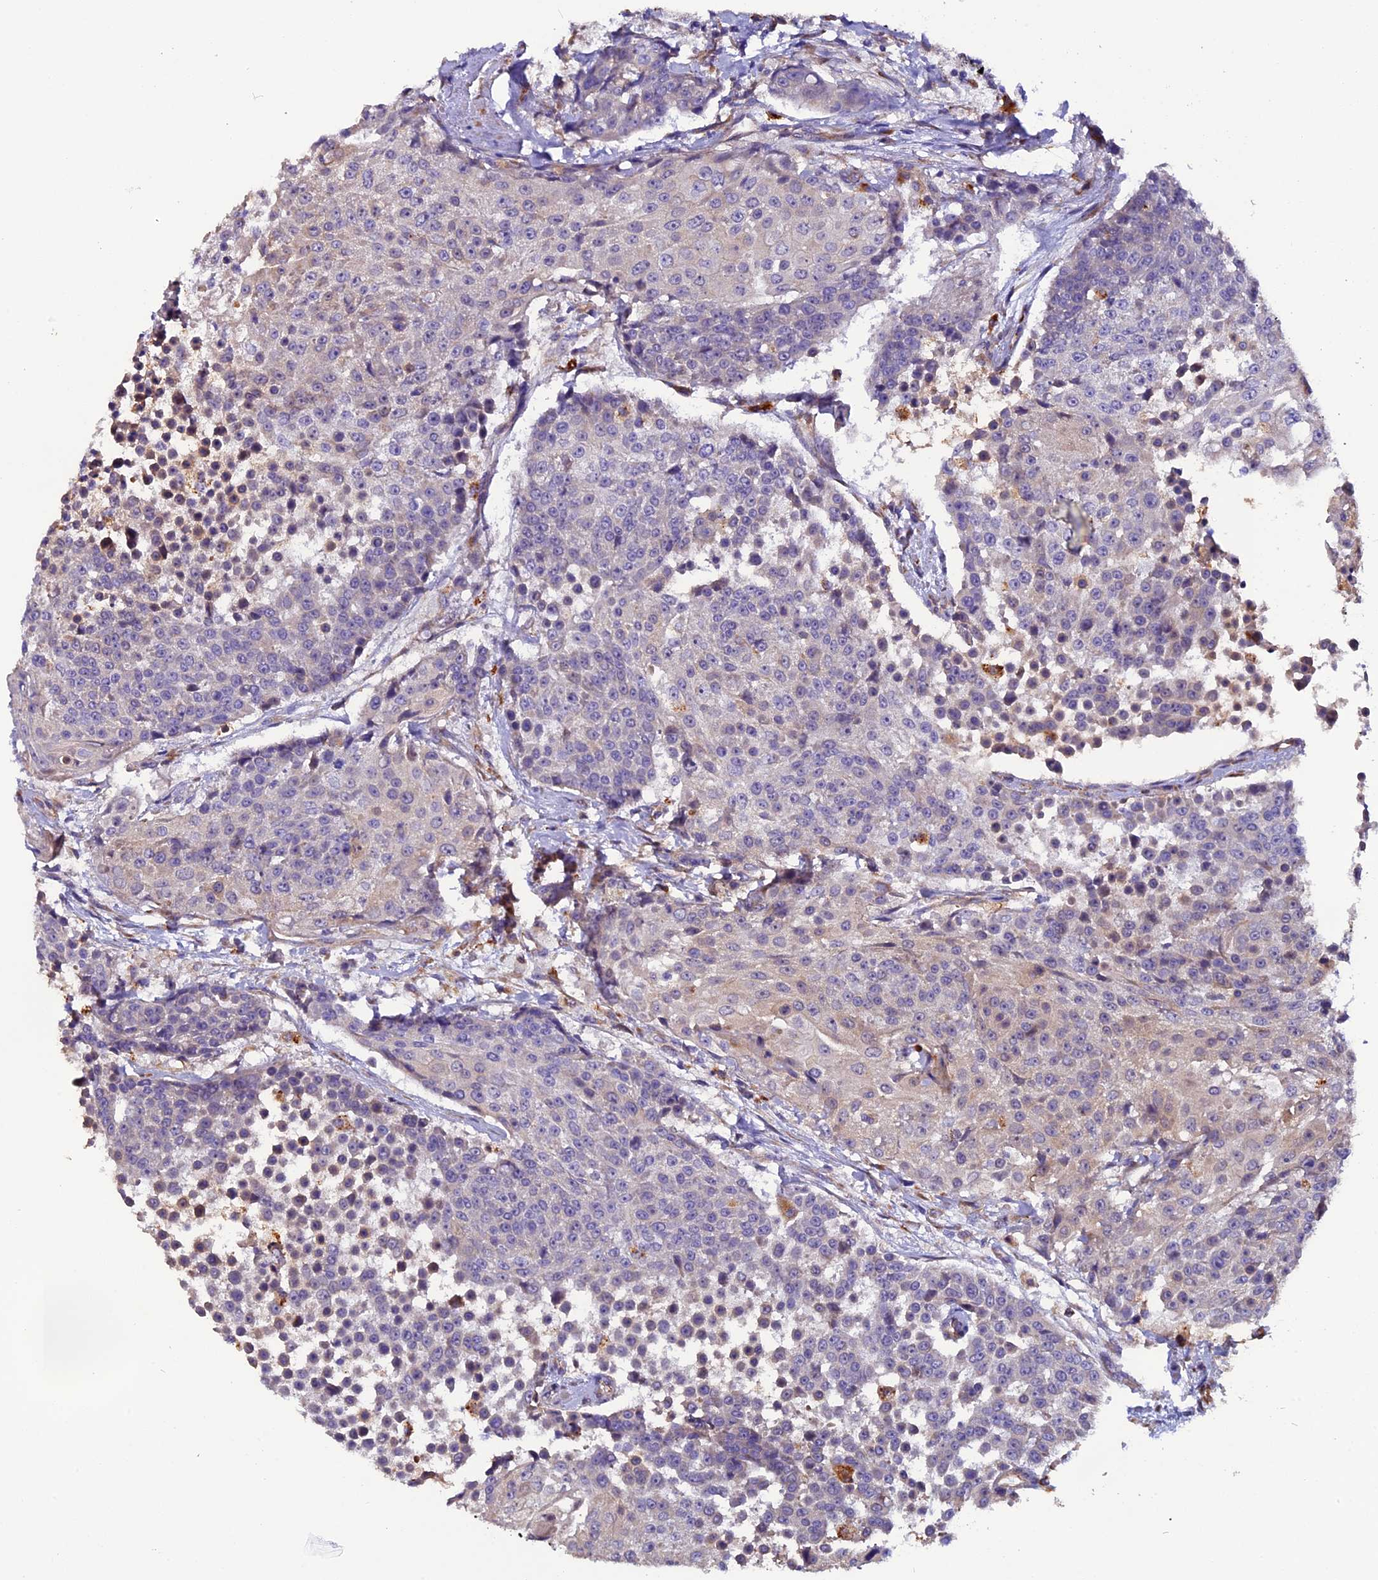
{"staining": {"intensity": "weak", "quantity": "<25%", "location": "cytoplasmic/membranous"}, "tissue": "urothelial cancer", "cell_type": "Tumor cells", "image_type": "cancer", "snomed": [{"axis": "morphology", "description": "Urothelial carcinoma, High grade"}, {"axis": "topography", "description": "Urinary bladder"}], "caption": "A high-resolution image shows immunohistochemistry (IHC) staining of urothelial cancer, which exhibits no significant expression in tumor cells. Brightfield microscopy of immunohistochemistry stained with DAB (brown) and hematoxylin (blue), captured at high magnification.", "gene": "CLN5", "patient": {"sex": "female", "age": 63}}